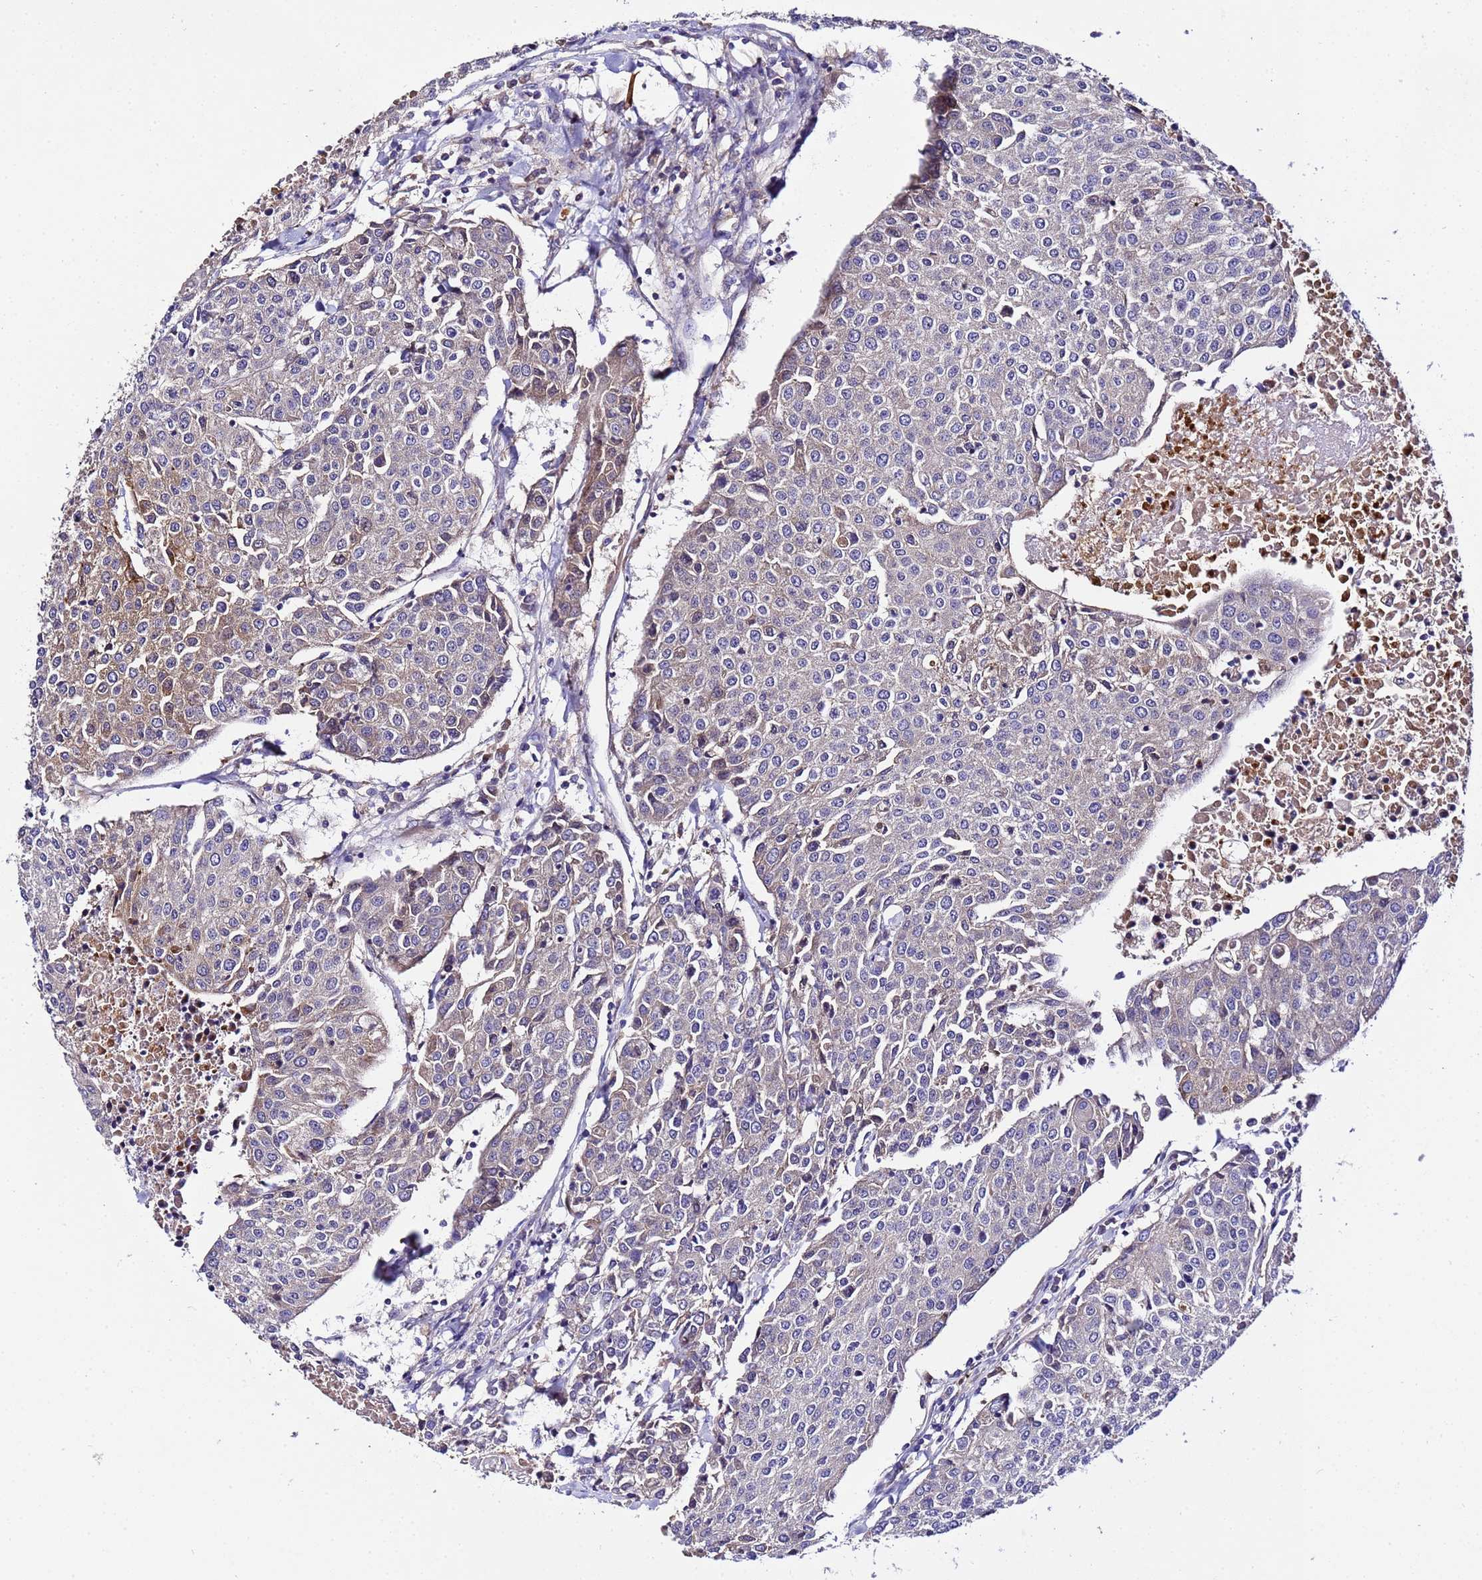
{"staining": {"intensity": "weak", "quantity": "25%-75%", "location": "cytoplasmic/membranous"}, "tissue": "urothelial cancer", "cell_type": "Tumor cells", "image_type": "cancer", "snomed": [{"axis": "morphology", "description": "Urothelial carcinoma, High grade"}, {"axis": "topography", "description": "Urinary bladder"}], "caption": "High-grade urothelial carcinoma tissue reveals weak cytoplasmic/membranous expression in approximately 25%-75% of tumor cells The staining was performed using DAB to visualize the protein expression in brown, while the nuclei were stained in blue with hematoxylin (Magnification: 20x).", "gene": "PLXDC2", "patient": {"sex": "female", "age": 85}}